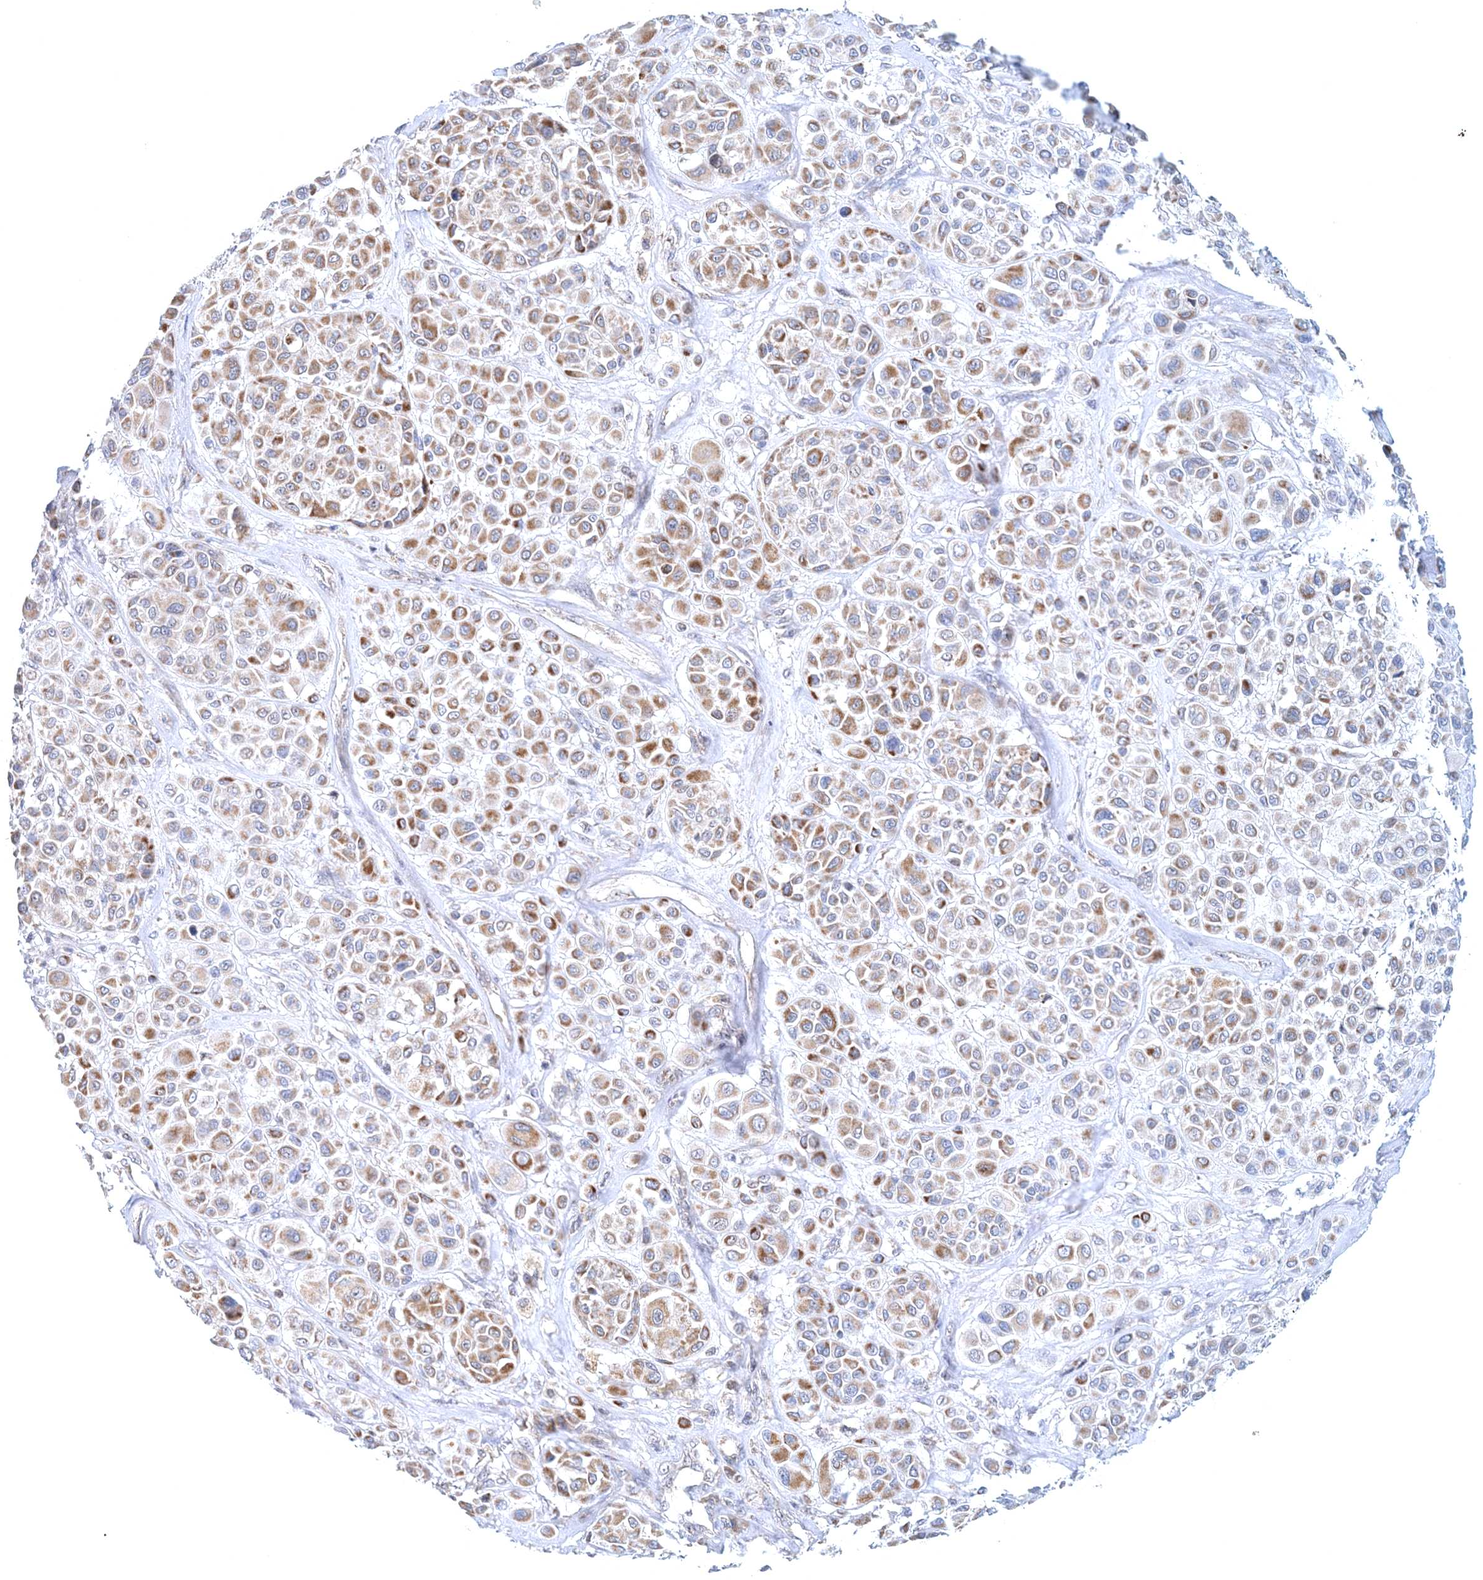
{"staining": {"intensity": "moderate", "quantity": ">75%", "location": "cytoplasmic/membranous"}, "tissue": "melanoma", "cell_type": "Tumor cells", "image_type": "cancer", "snomed": [{"axis": "morphology", "description": "Malignant melanoma, Metastatic site"}, {"axis": "topography", "description": "Soft tissue"}], "caption": "Tumor cells show medium levels of moderate cytoplasmic/membranous expression in approximately >75% of cells in melanoma. (brown staining indicates protein expression, while blue staining denotes nuclei).", "gene": "RNF150", "patient": {"sex": "male", "age": 41}}